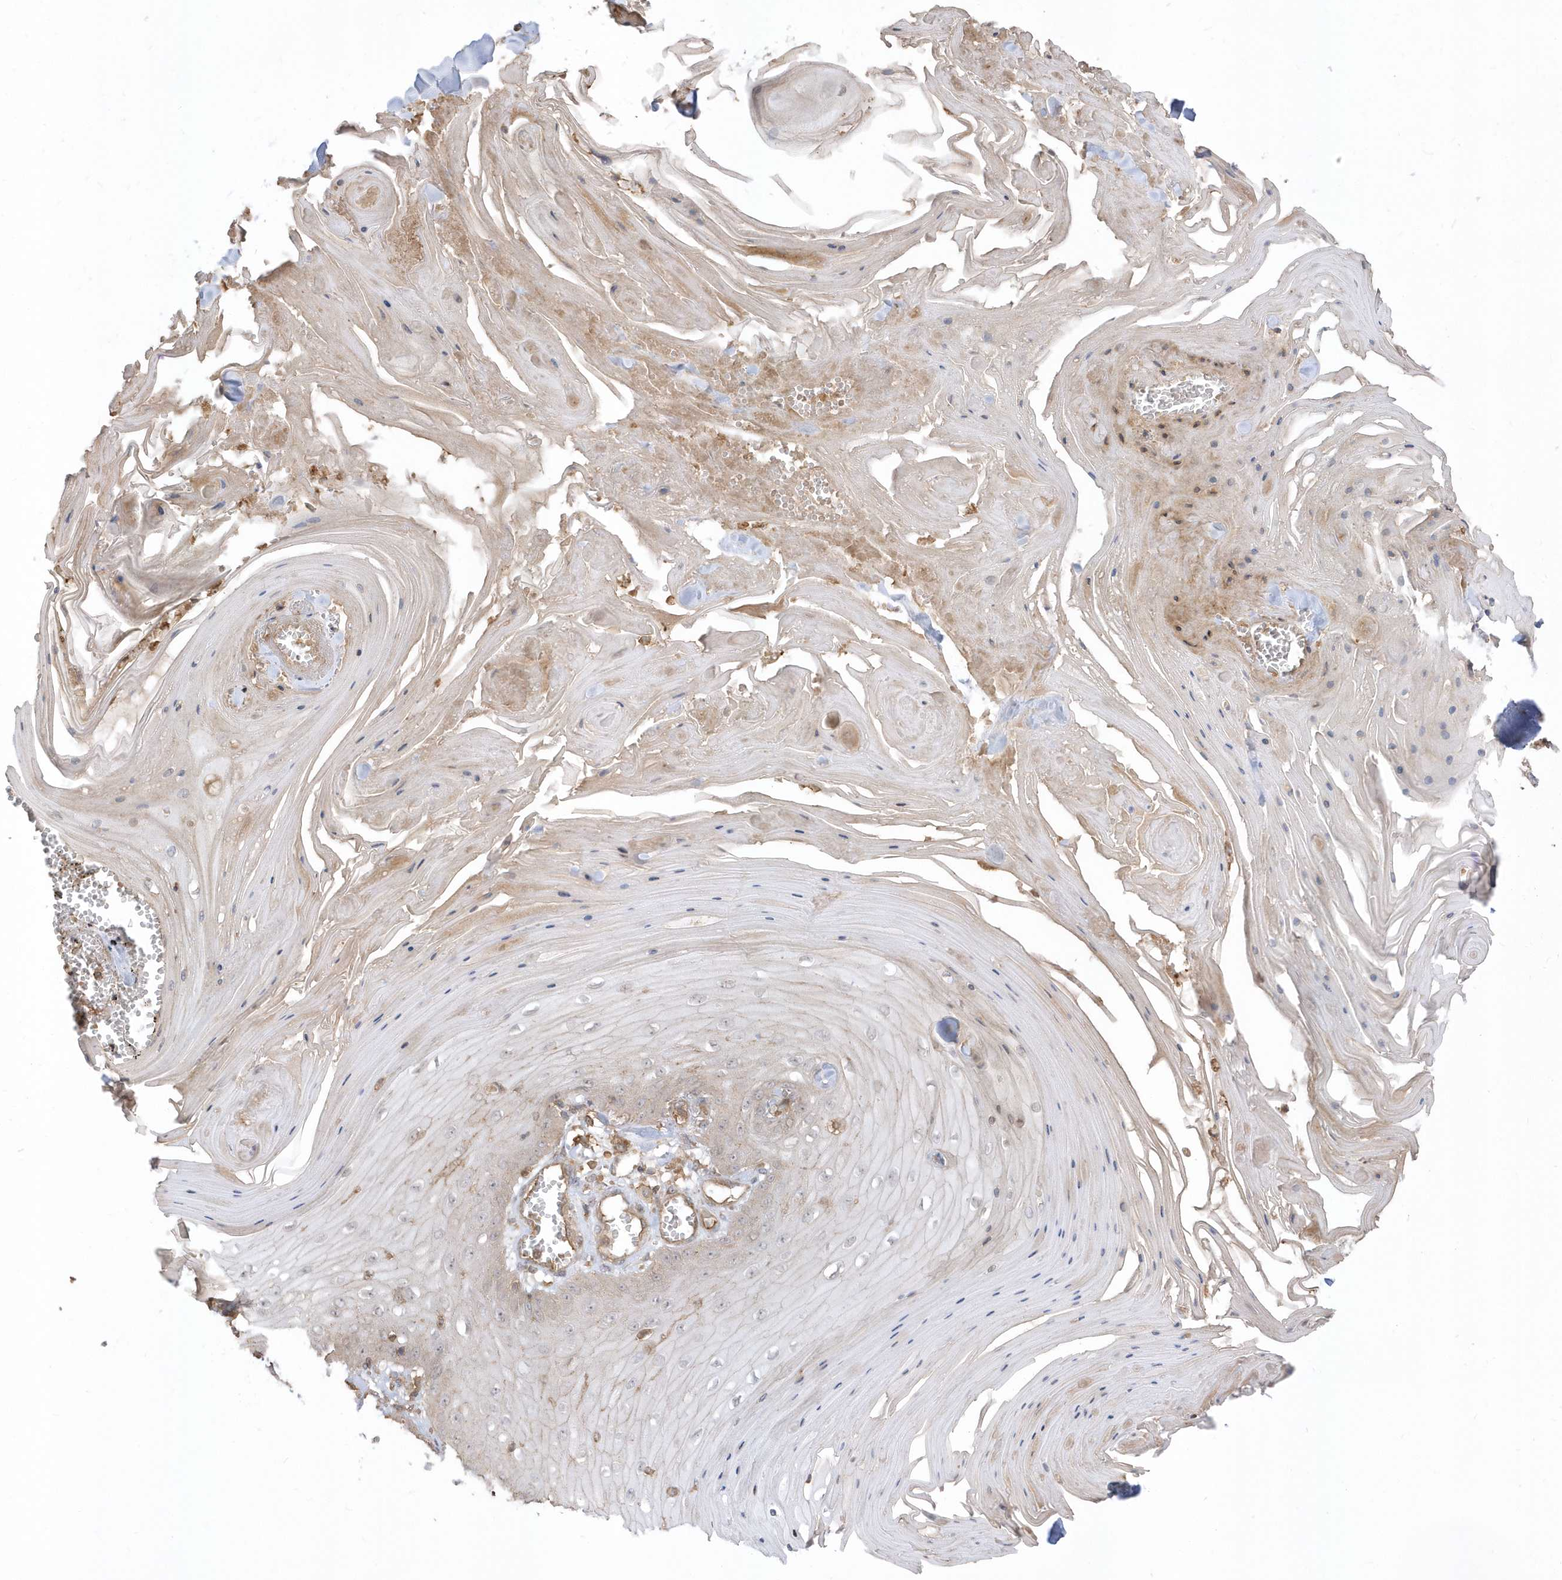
{"staining": {"intensity": "weak", "quantity": "<25%", "location": "cytoplasmic/membranous,nuclear"}, "tissue": "skin cancer", "cell_type": "Tumor cells", "image_type": "cancer", "snomed": [{"axis": "morphology", "description": "Squamous cell carcinoma, NOS"}, {"axis": "topography", "description": "Skin"}], "caption": "Human skin cancer (squamous cell carcinoma) stained for a protein using immunohistochemistry (IHC) displays no staining in tumor cells.", "gene": "ZBTB8A", "patient": {"sex": "male", "age": 74}}